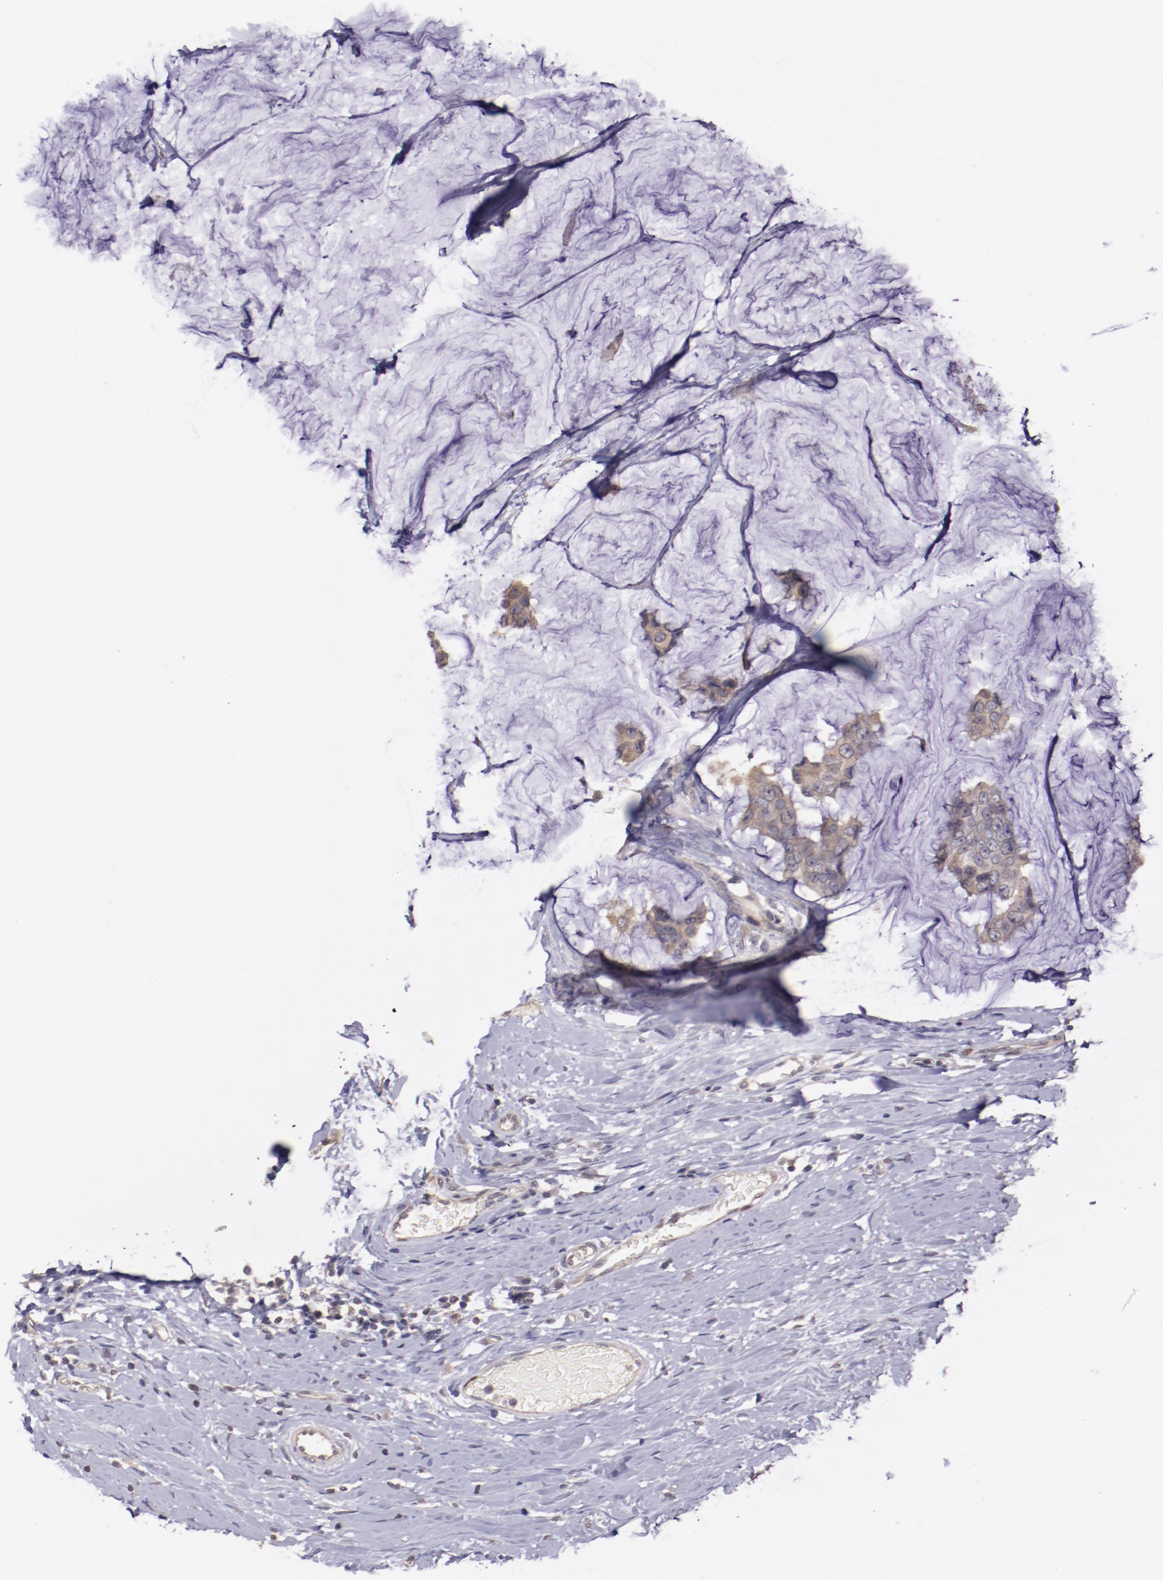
{"staining": {"intensity": "weak", "quantity": ">75%", "location": "cytoplasmic/membranous"}, "tissue": "breast cancer", "cell_type": "Tumor cells", "image_type": "cancer", "snomed": [{"axis": "morphology", "description": "Normal tissue, NOS"}, {"axis": "morphology", "description": "Duct carcinoma"}, {"axis": "topography", "description": "Breast"}], "caption": "Tumor cells exhibit low levels of weak cytoplasmic/membranous staining in approximately >75% of cells in breast cancer (intraductal carcinoma). The protein of interest is shown in brown color, while the nuclei are stained blue.", "gene": "NUP62CL", "patient": {"sex": "female", "age": 50}}